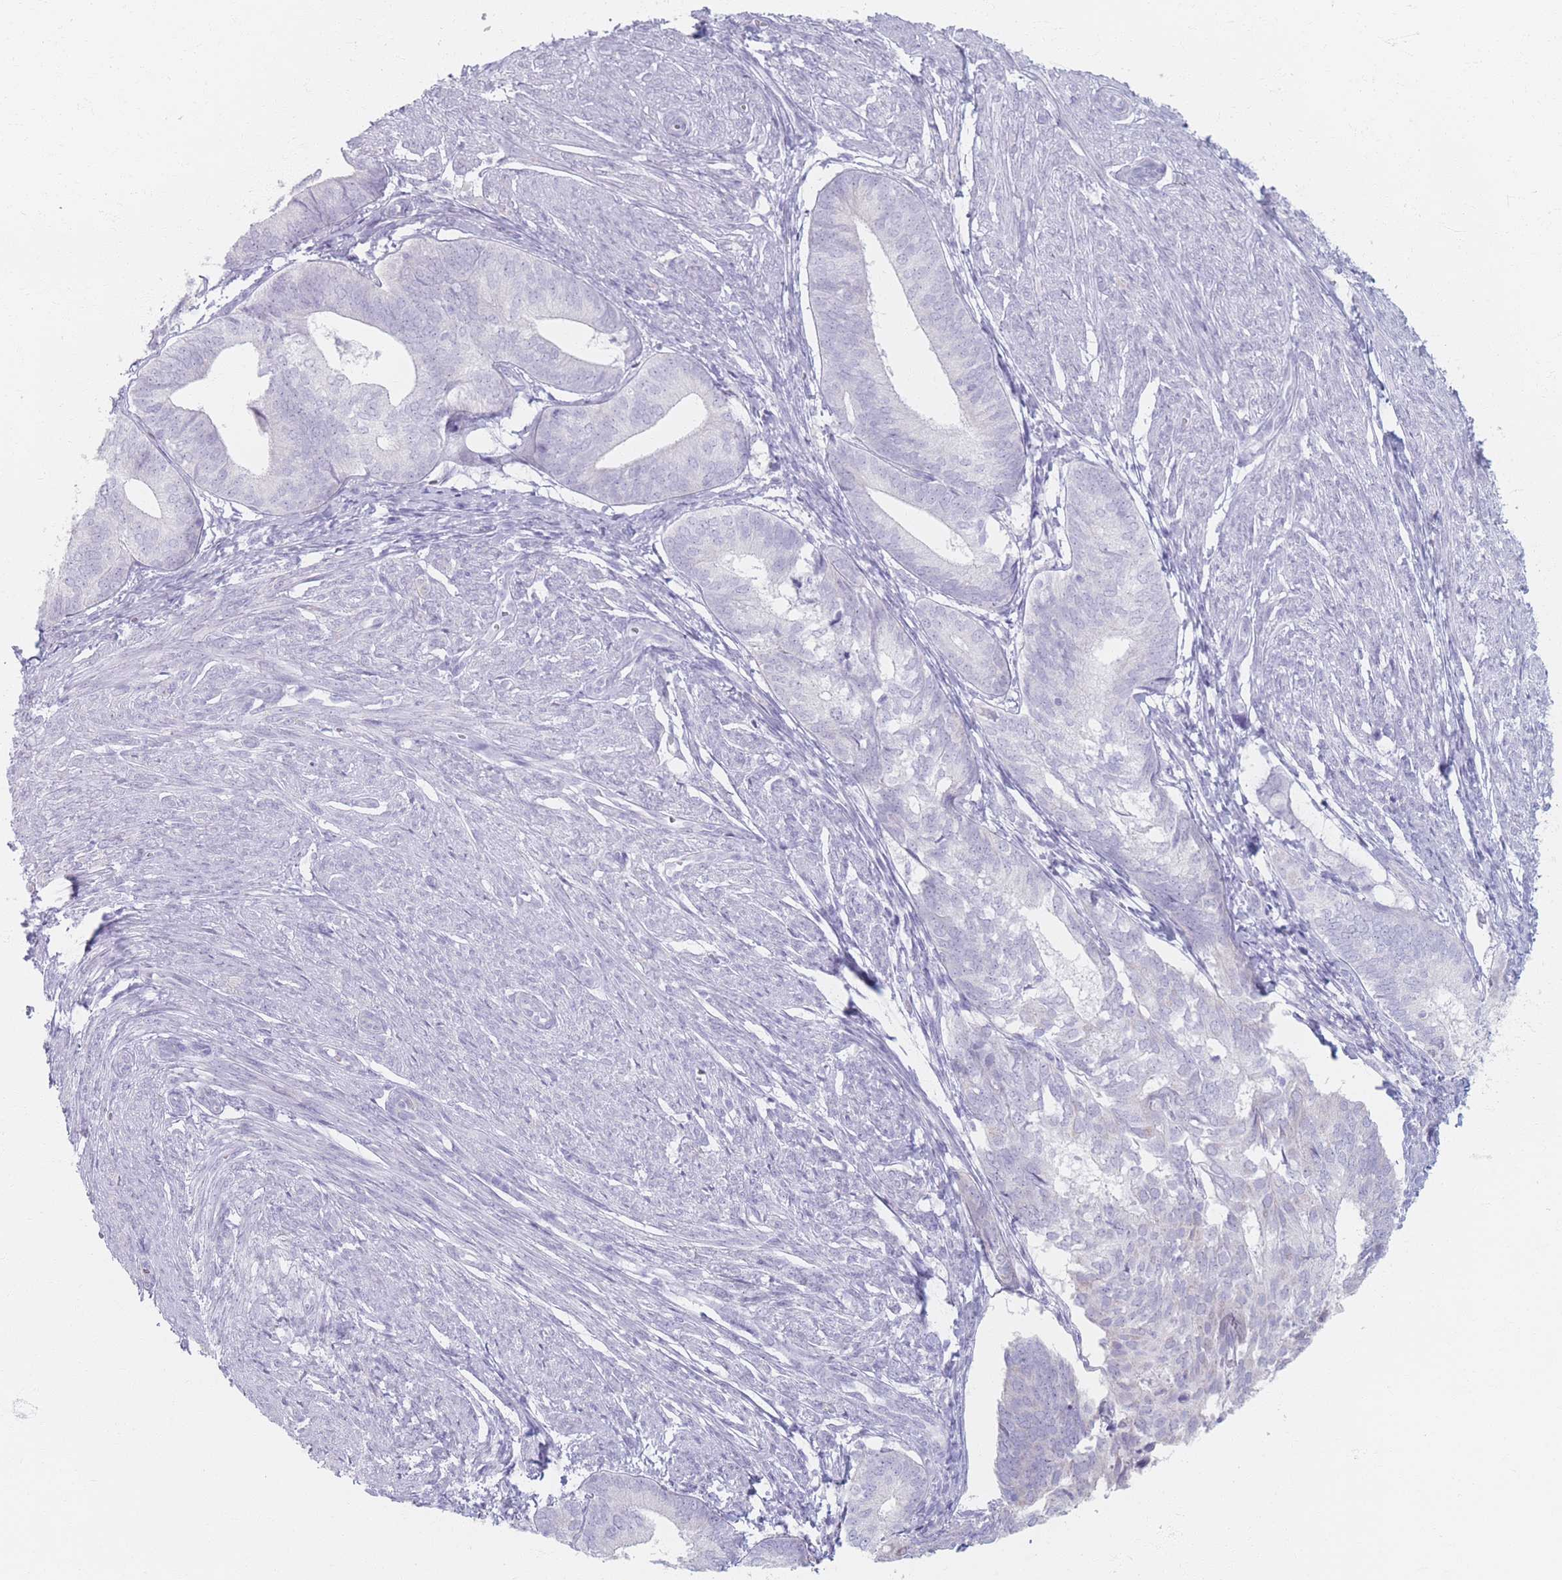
{"staining": {"intensity": "negative", "quantity": "none", "location": "none"}, "tissue": "endometrial cancer", "cell_type": "Tumor cells", "image_type": "cancer", "snomed": [{"axis": "morphology", "description": "Adenocarcinoma, NOS"}, {"axis": "topography", "description": "Endometrium"}], "caption": "IHC of human adenocarcinoma (endometrial) exhibits no expression in tumor cells.", "gene": "PIGM", "patient": {"sex": "female", "age": 87}}